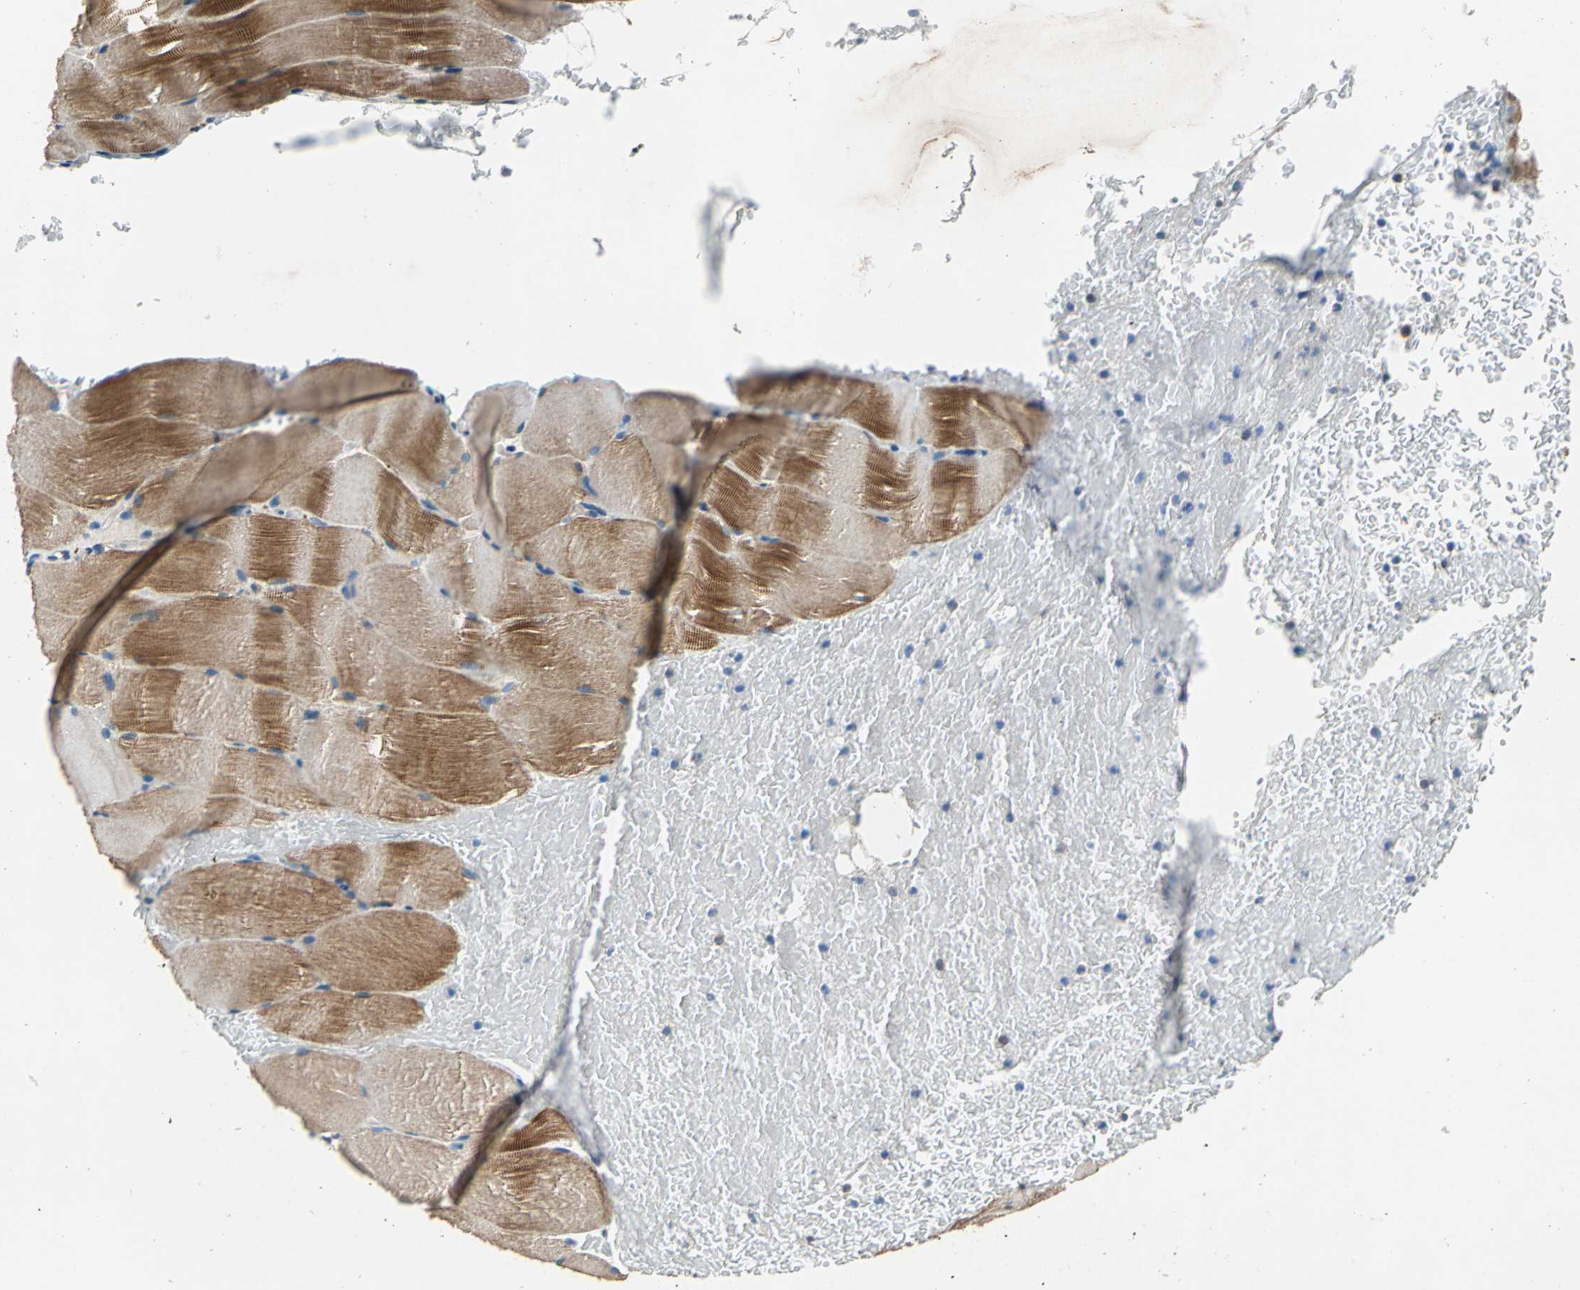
{"staining": {"intensity": "strong", "quantity": "25%-75%", "location": "cytoplasmic/membranous"}, "tissue": "skeletal muscle", "cell_type": "Myocytes", "image_type": "normal", "snomed": [{"axis": "morphology", "description": "Normal tissue, NOS"}, {"axis": "topography", "description": "Skeletal muscle"}, {"axis": "topography", "description": "Parathyroid gland"}], "caption": "Myocytes display high levels of strong cytoplasmic/membranous positivity in about 25%-75% of cells in normal human skeletal muscle.", "gene": "SLC19A2", "patient": {"sex": "female", "age": 37}}